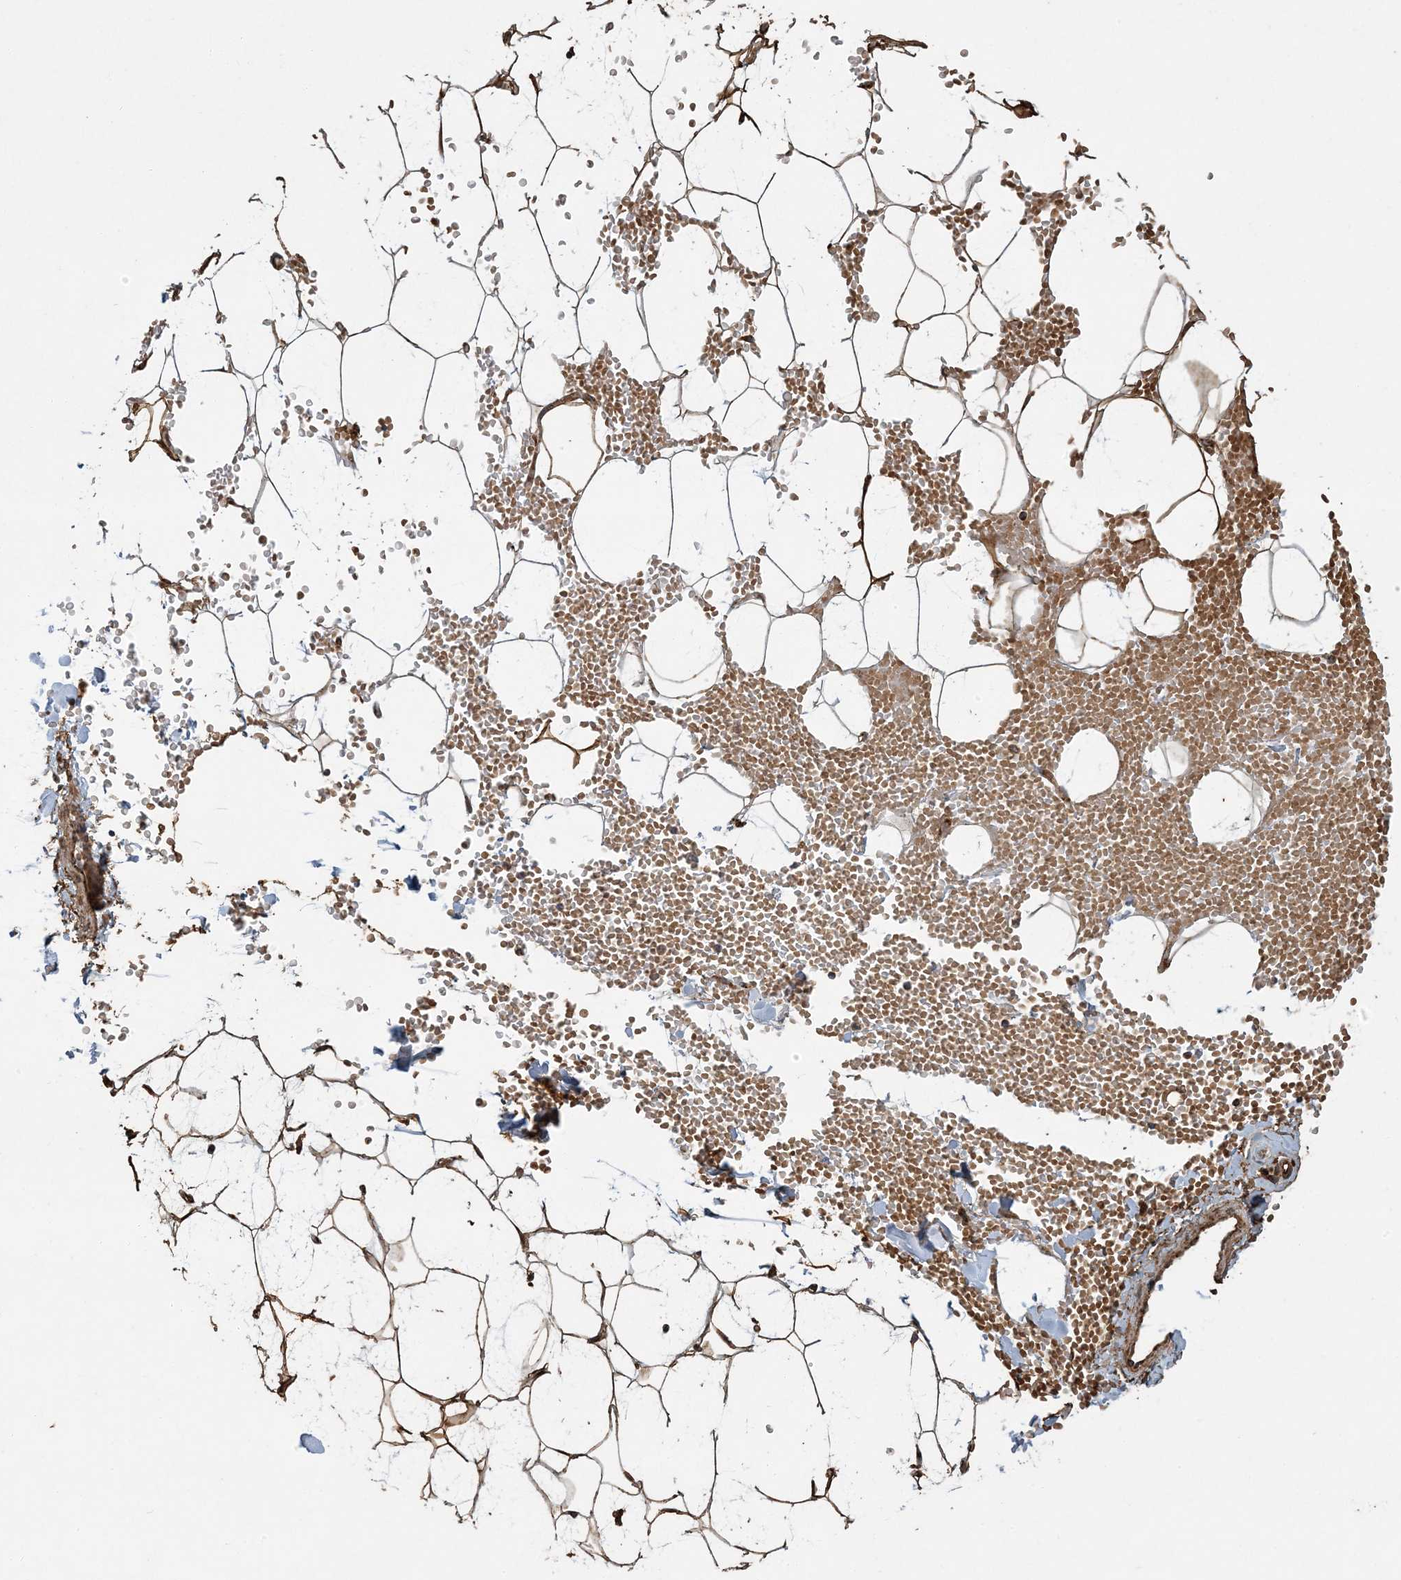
{"staining": {"intensity": "moderate", "quantity": ">75%", "location": "cytoplasmic/membranous"}, "tissue": "adipose tissue", "cell_type": "Adipocytes", "image_type": "normal", "snomed": [{"axis": "morphology", "description": "Normal tissue, NOS"}, {"axis": "topography", "description": "Breast"}], "caption": "Benign adipose tissue was stained to show a protein in brown. There is medium levels of moderate cytoplasmic/membranous staining in approximately >75% of adipocytes. (DAB (3,3'-diaminobenzidine) IHC, brown staining for protein, blue staining for nuclei).", "gene": "LTN1", "patient": {"sex": "female", "age": 23}}